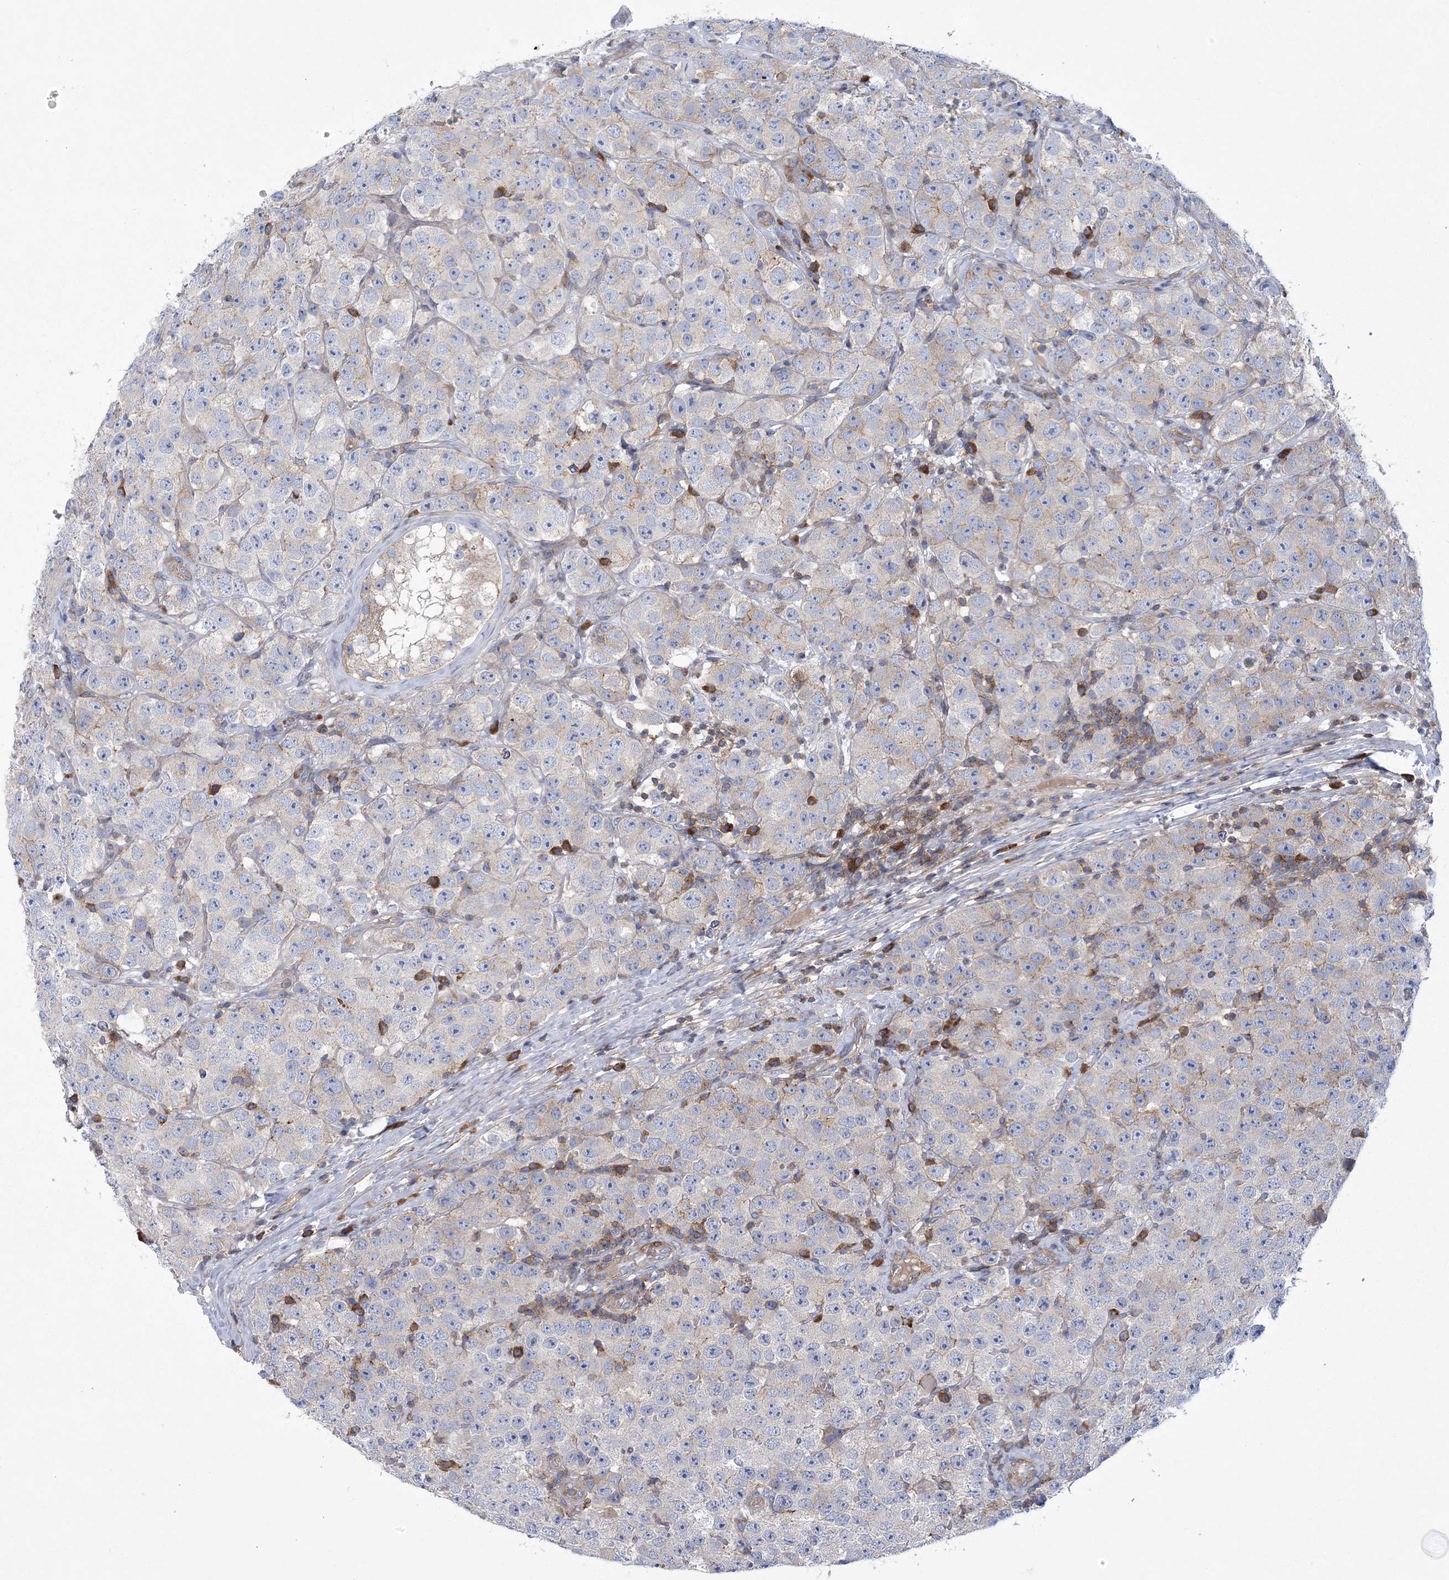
{"staining": {"intensity": "weak", "quantity": "<25%", "location": "cytoplasmic/membranous"}, "tissue": "testis cancer", "cell_type": "Tumor cells", "image_type": "cancer", "snomed": [{"axis": "morphology", "description": "Seminoma, NOS"}, {"axis": "topography", "description": "Testis"}], "caption": "Tumor cells show no significant protein positivity in testis seminoma.", "gene": "ARSJ", "patient": {"sex": "male", "age": 28}}